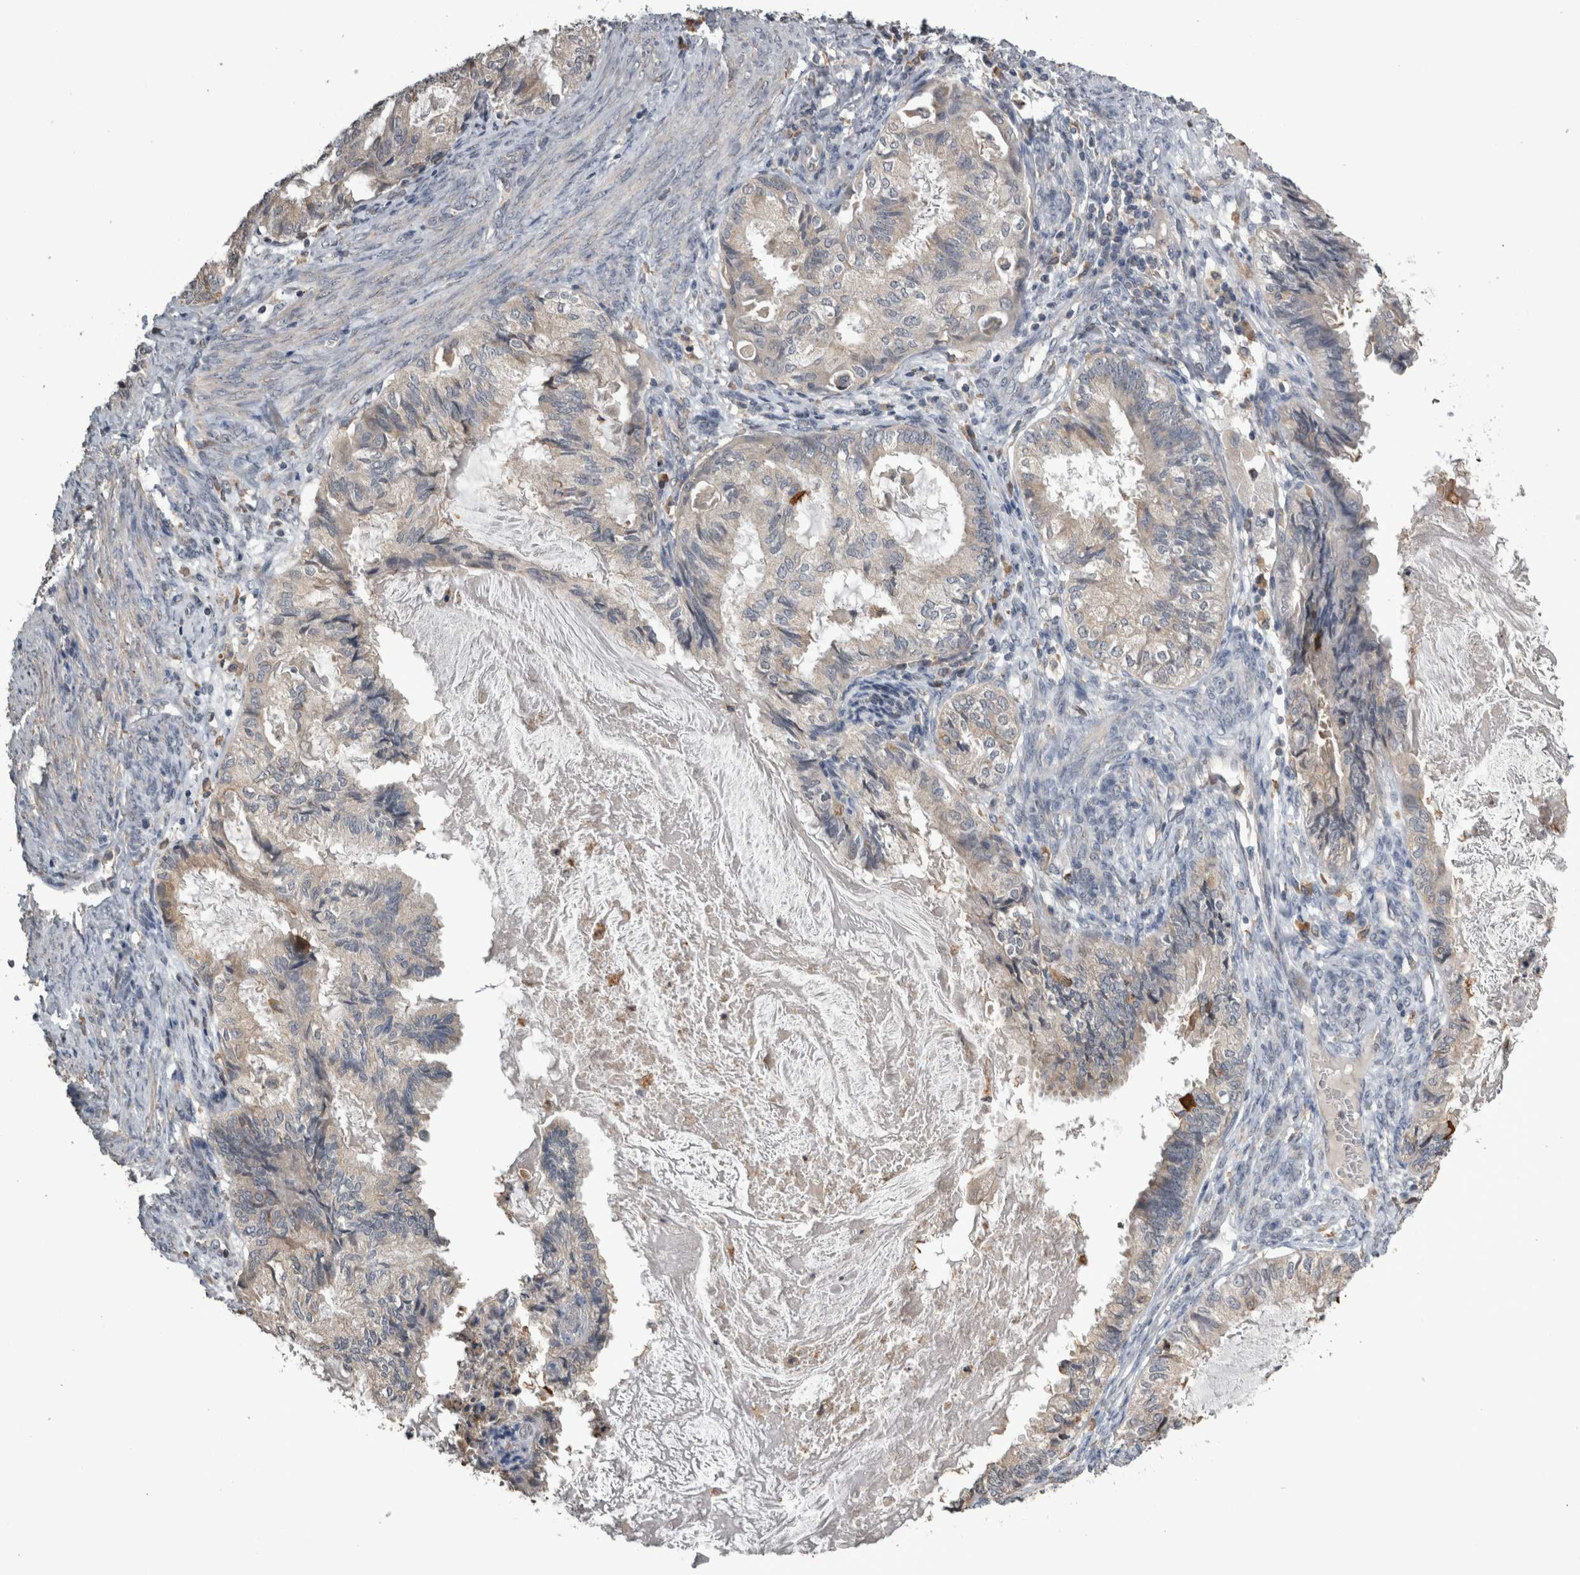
{"staining": {"intensity": "negative", "quantity": "none", "location": "none"}, "tissue": "cervical cancer", "cell_type": "Tumor cells", "image_type": "cancer", "snomed": [{"axis": "morphology", "description": "Normal tissue, NOS"}, {"axis": "morphology", "description": "Adenocarcinoma, NOS"}, {"axis": "topography", "description": "Cervix"}, {"axis": "topography", "description": "Endometrium"}], "caption": "An immunohistochemistry micrograph of cervical adenocarcinoma is shown. There is no staining in tumor cells of cervical adenocarcinoma.", "gene": "ANXA13", "patient": {"sex": "female", "age": 86}}